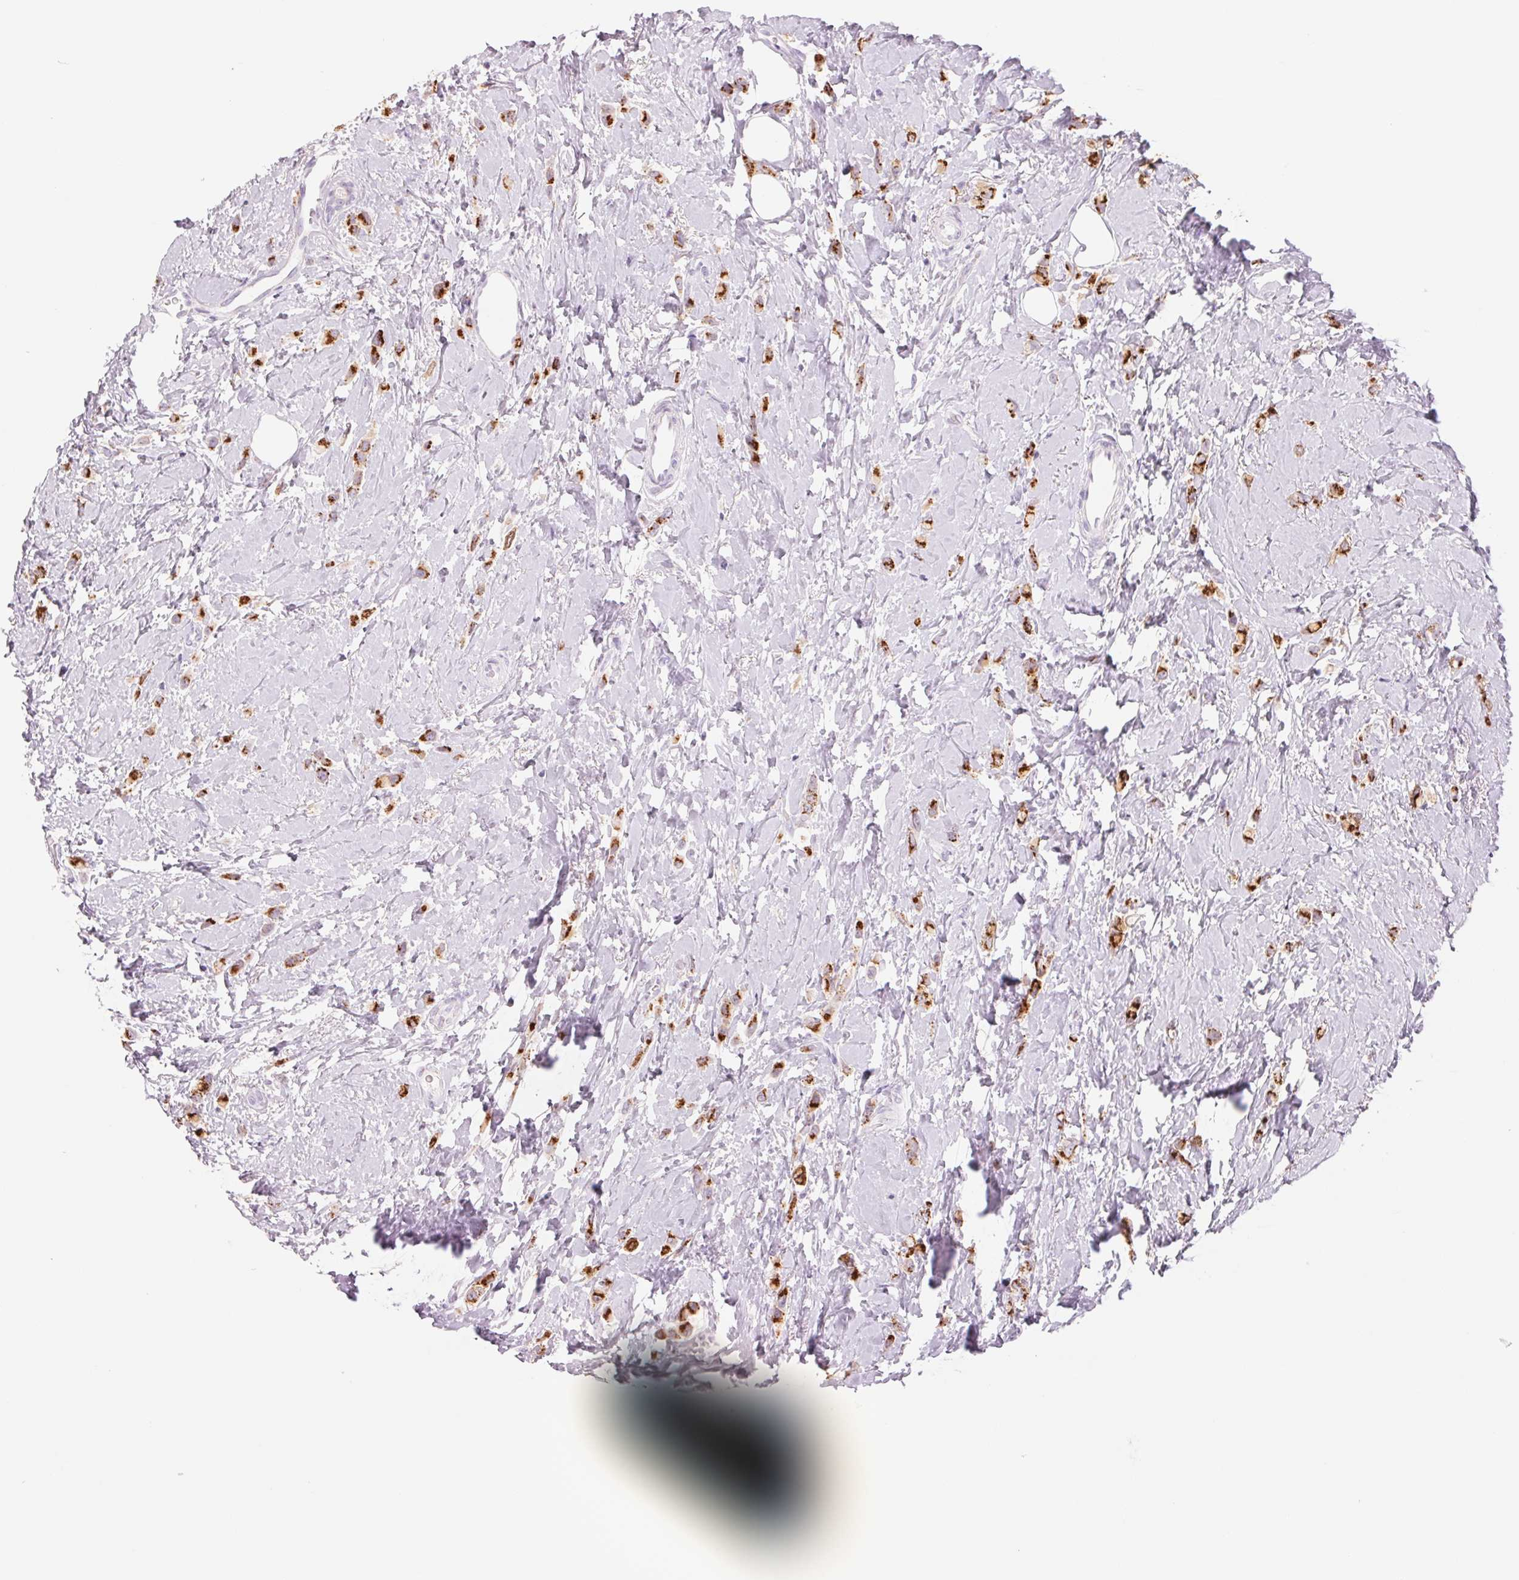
{"staining": {"intensity": "strong", "quantity": ">75%", "location": "cytoplasmic/membranous"}, "tissue": "breast cancer", "cell_type": "Tumor cells", "image_type": "cancer", "snomed": [{"axis": "morphology", "description": "Lobular carcinoma"}, {"axis": "topography", "description": "Breast"}], "caption": "Approximately >75% of tumor cells in human lobular carcinoma (breast) display strong cytoplasmic/membranous protein positivity as visualized by brown immunohistochemical staining.", "gene": "GALNT7", "patient": {"sex": "female", "age": 66}}